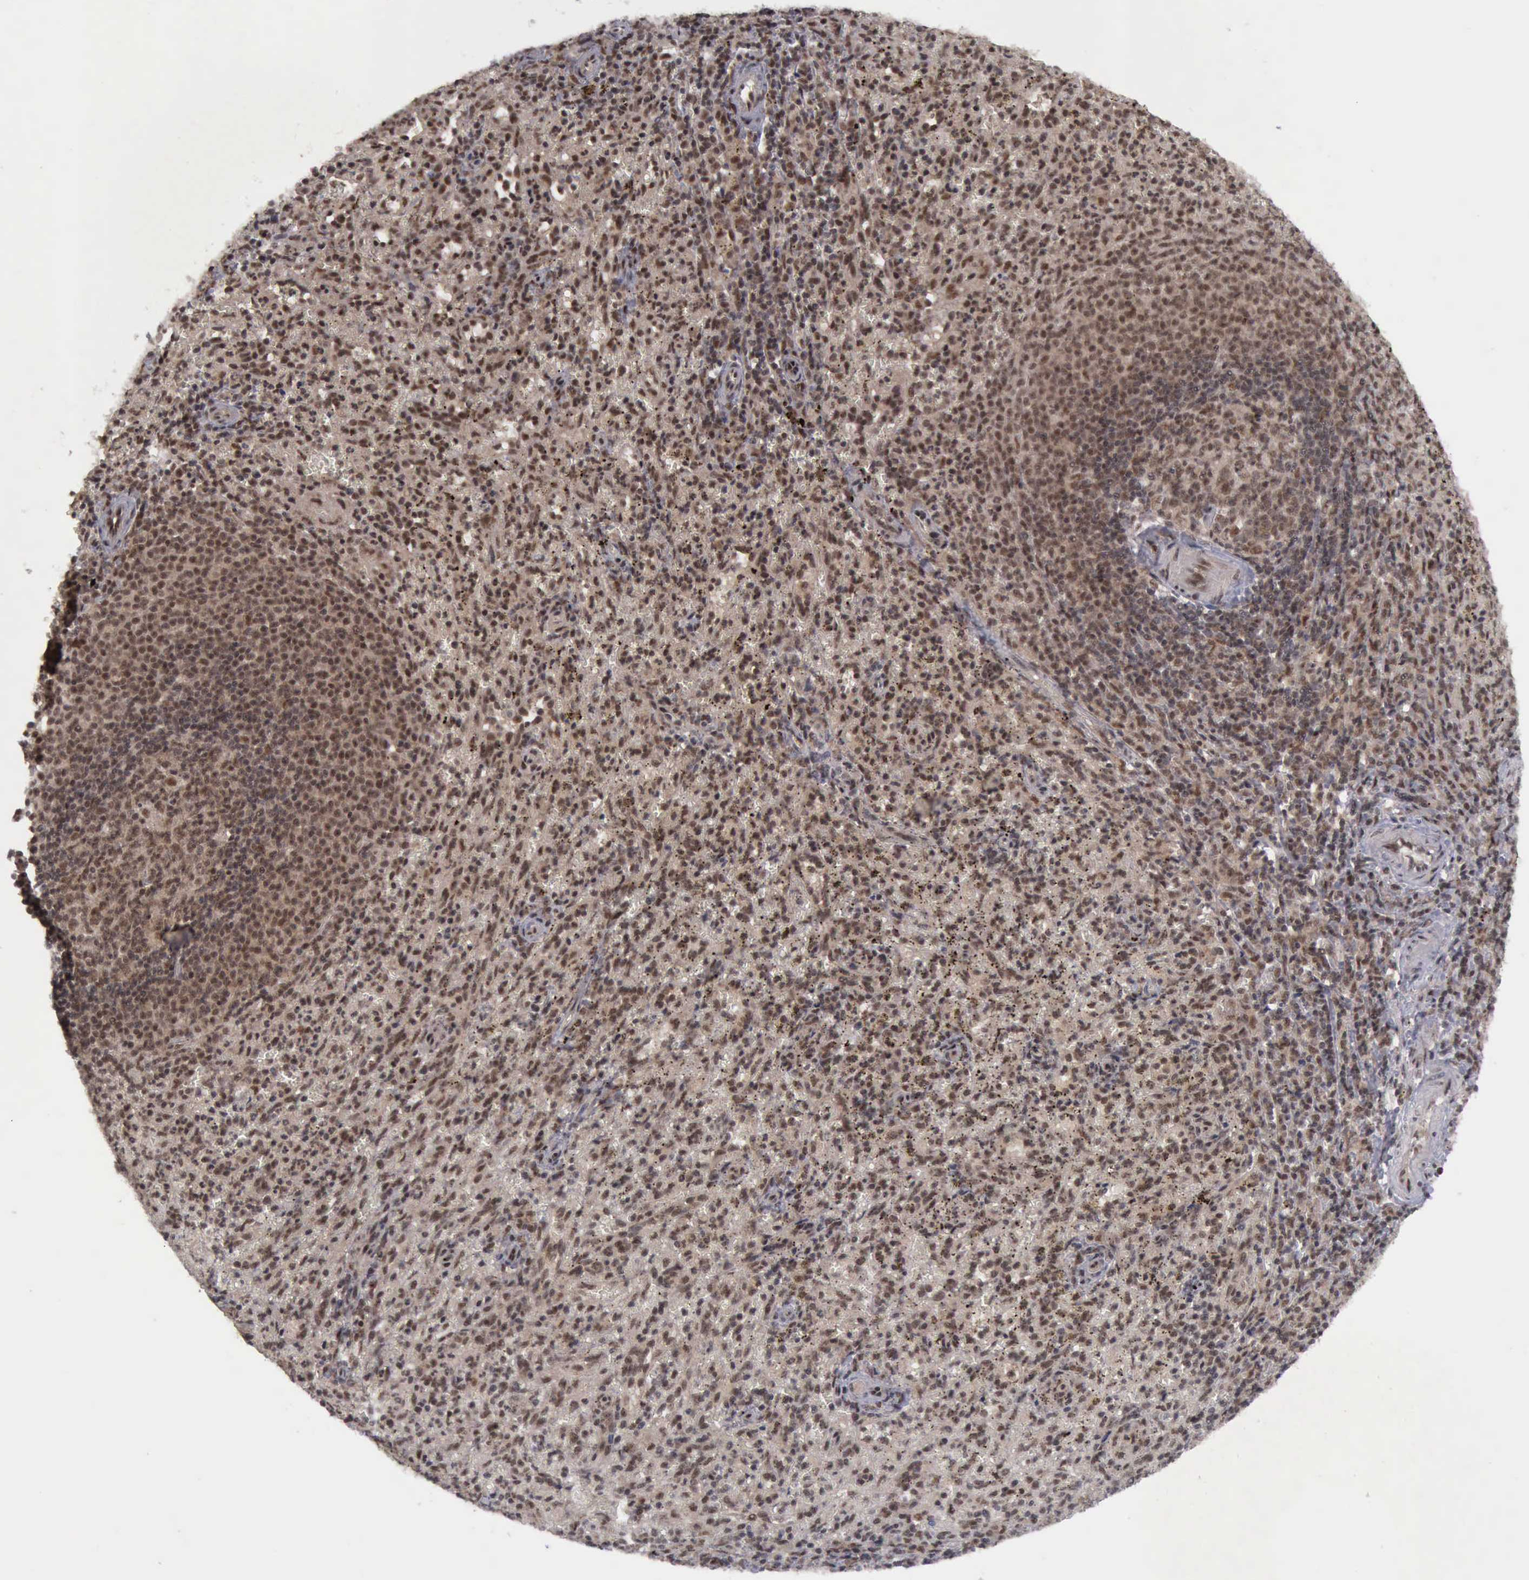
{"staining": {"intensity": "strong", "quantity": ">75%", "location": "cytoplasmic/membranous,nuclear"}, "tissue": "spleen", "cell_type": "Cells in red pulp", "image_type": "normal", "snomed": [{"axis": "morphology", "description": "Normal tissue, NOS"}, {"axis": "topography", "description": "Spleen"}], "caption": "Immunohistochemical staining of unremarkable human spleen shows high levels of strong cytoplasmic/membranous,nuclear positivity in about >75% of cells in red pulp.", "gene": "ATM", "patient": {"sex": "female", "age": 10}}